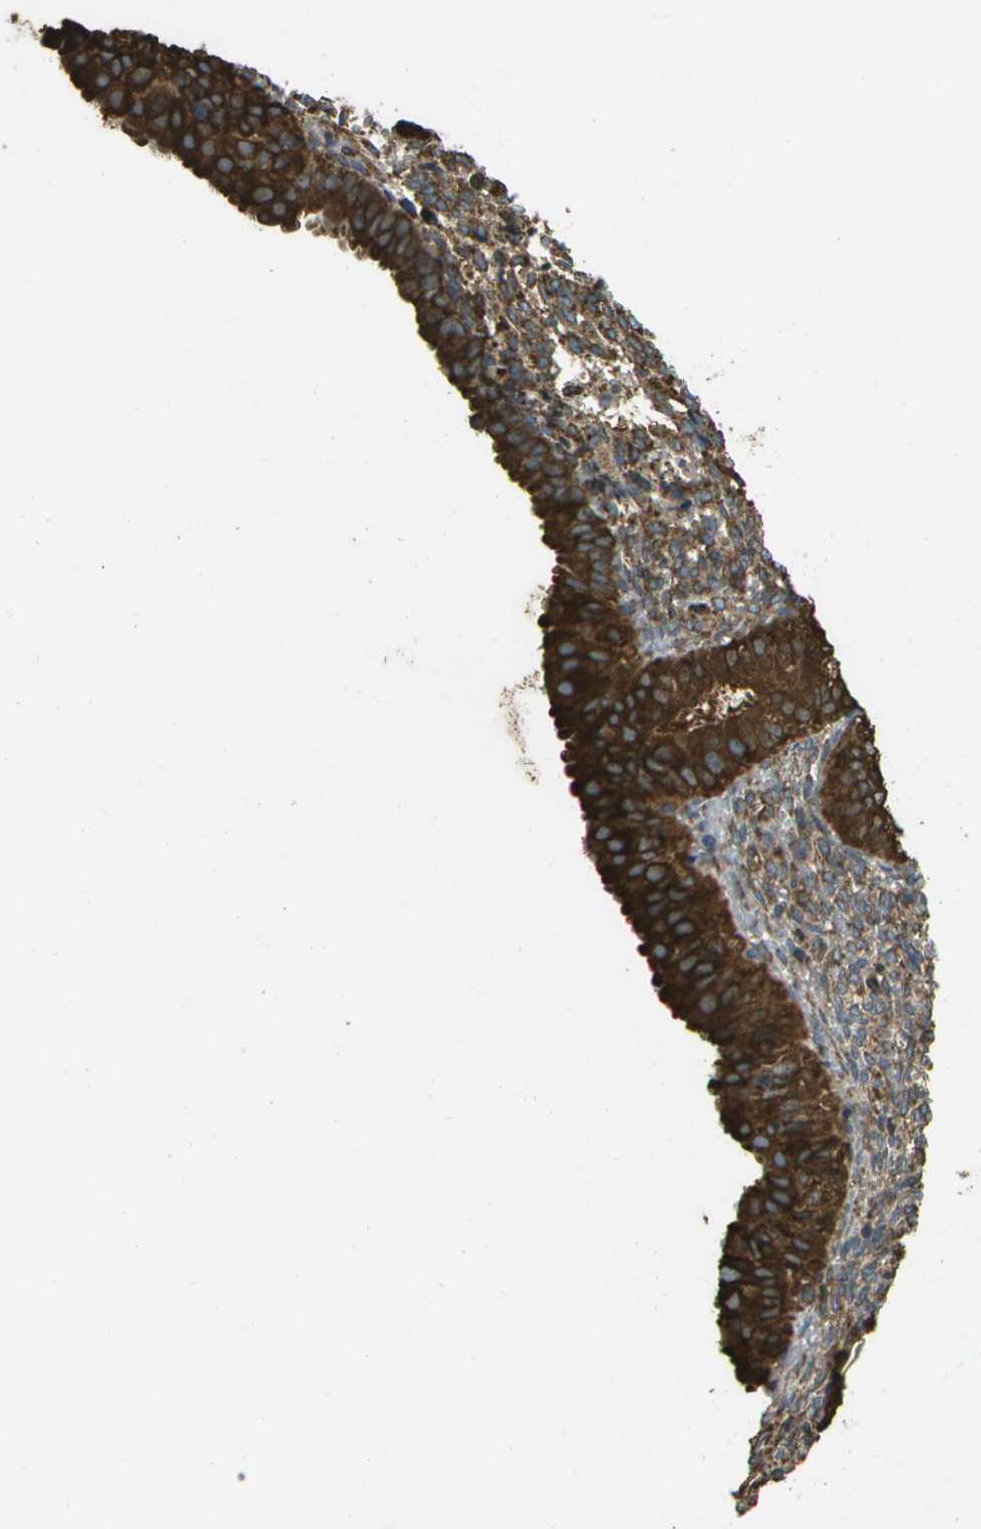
{"staining": {"intensity": "strong", "quantity": ">75%", "location": "cytoplasmic/membranous"}, "tissue": "endometrial cancer", "cell_type": "Tumor cells", "image_type": "cancer", "snomed": [{"axis": "morphology", "description": "Normal tissue, NOS"}, {"axis": "morphology", "description": "Adenocarcinoma, NOS"}, {"axis": "topography", "description": "Endometrium"}], "caption": "Tumor cells demonstrate strong cytoplasmic/membranous positivity in approximately >75% of cells in endometrial cancer.", "gene": "PDIA4", "patient": {"sex": "female", "age": 53}}